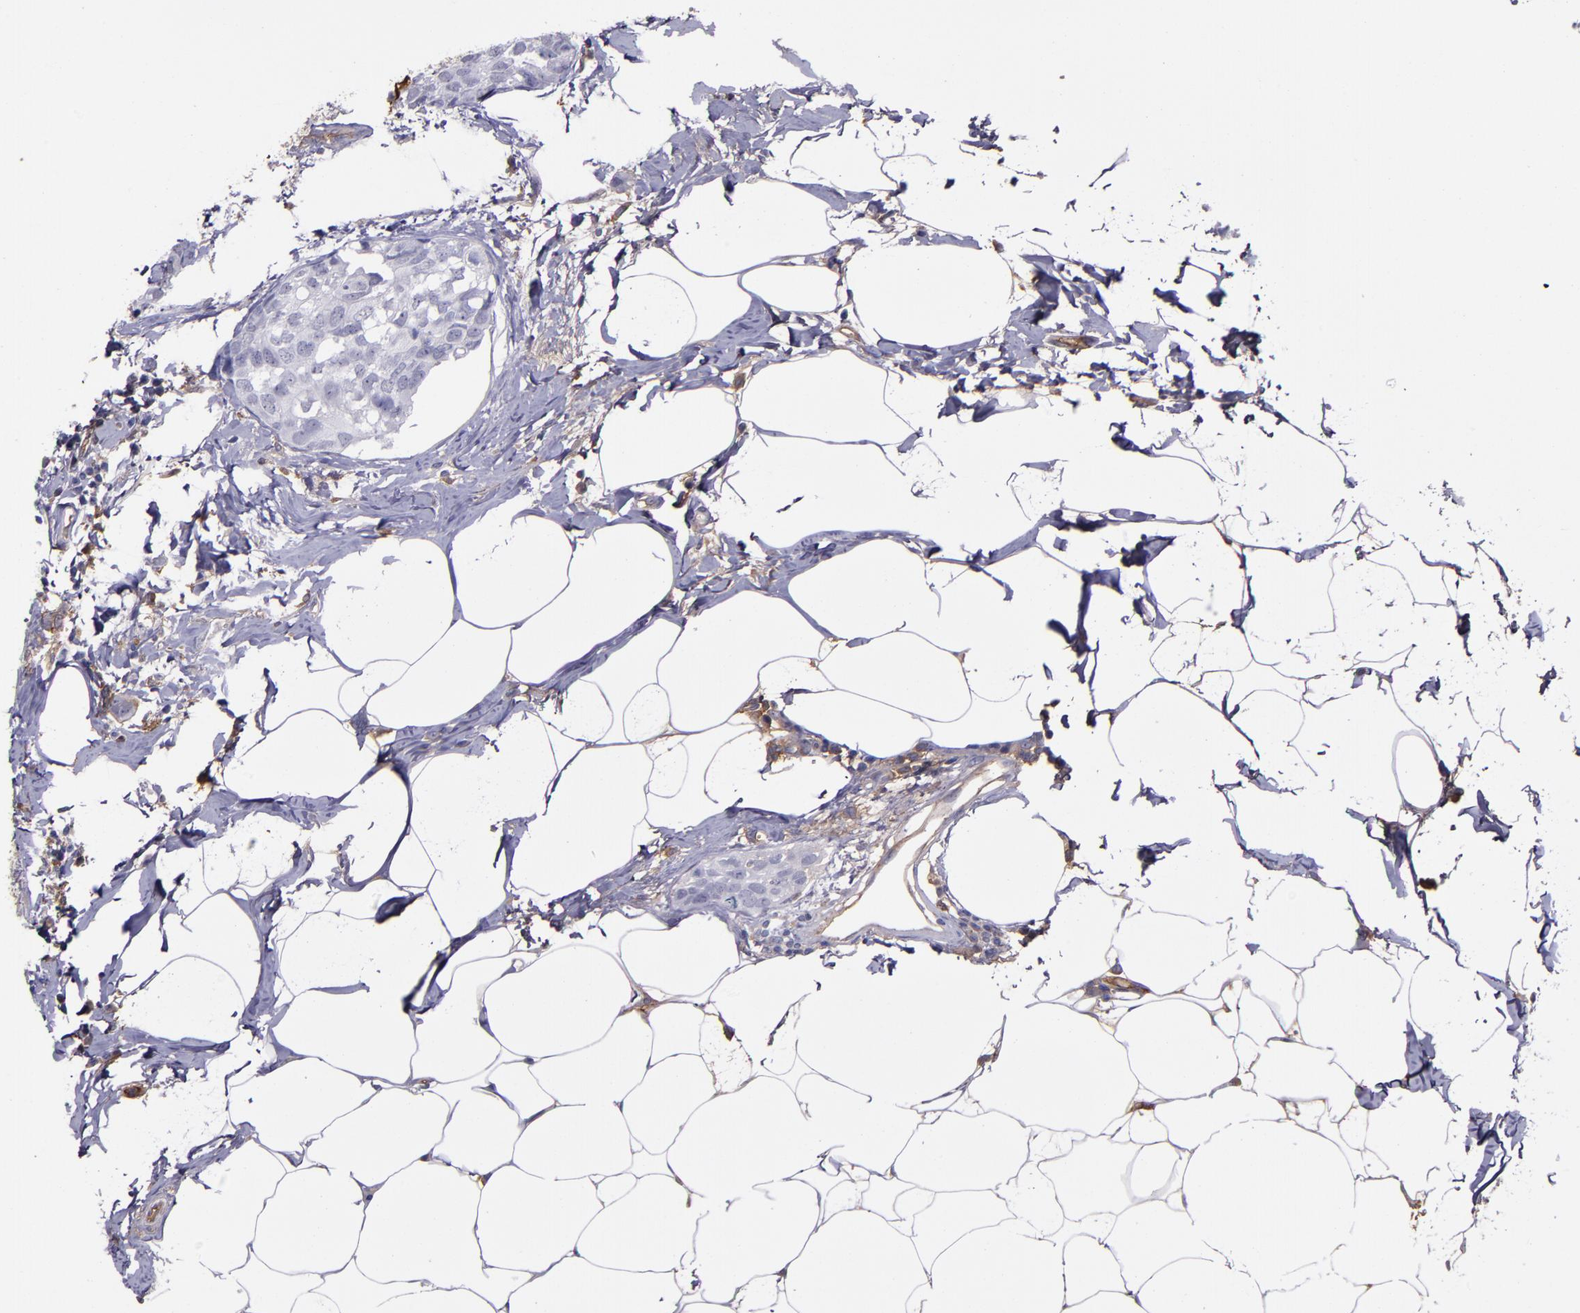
{"staining": {"intensity": "negative", "quantity": "none", "location": "none"}, "tissue": "breast cancer", "cell_type": "Tumor cells", "image_type": "cancer", "snomed": [{"axis": "morphology", "description": "Normal tissue, NOS"}, {"axis": "morphology", "description": "Duct carcinoma"}, {"axis": "topography", "description": "Breast"}], "caption": "Image shows no protein expression in tumor cells of breast cancer tissue. The staining is performed using DAB (3,3'-diaminobenzidine) brown chromogen with nuclei counter-stained in using hematoxylin.", "gene": "A2M", "patient": {"sex": "female", "age": 50}}